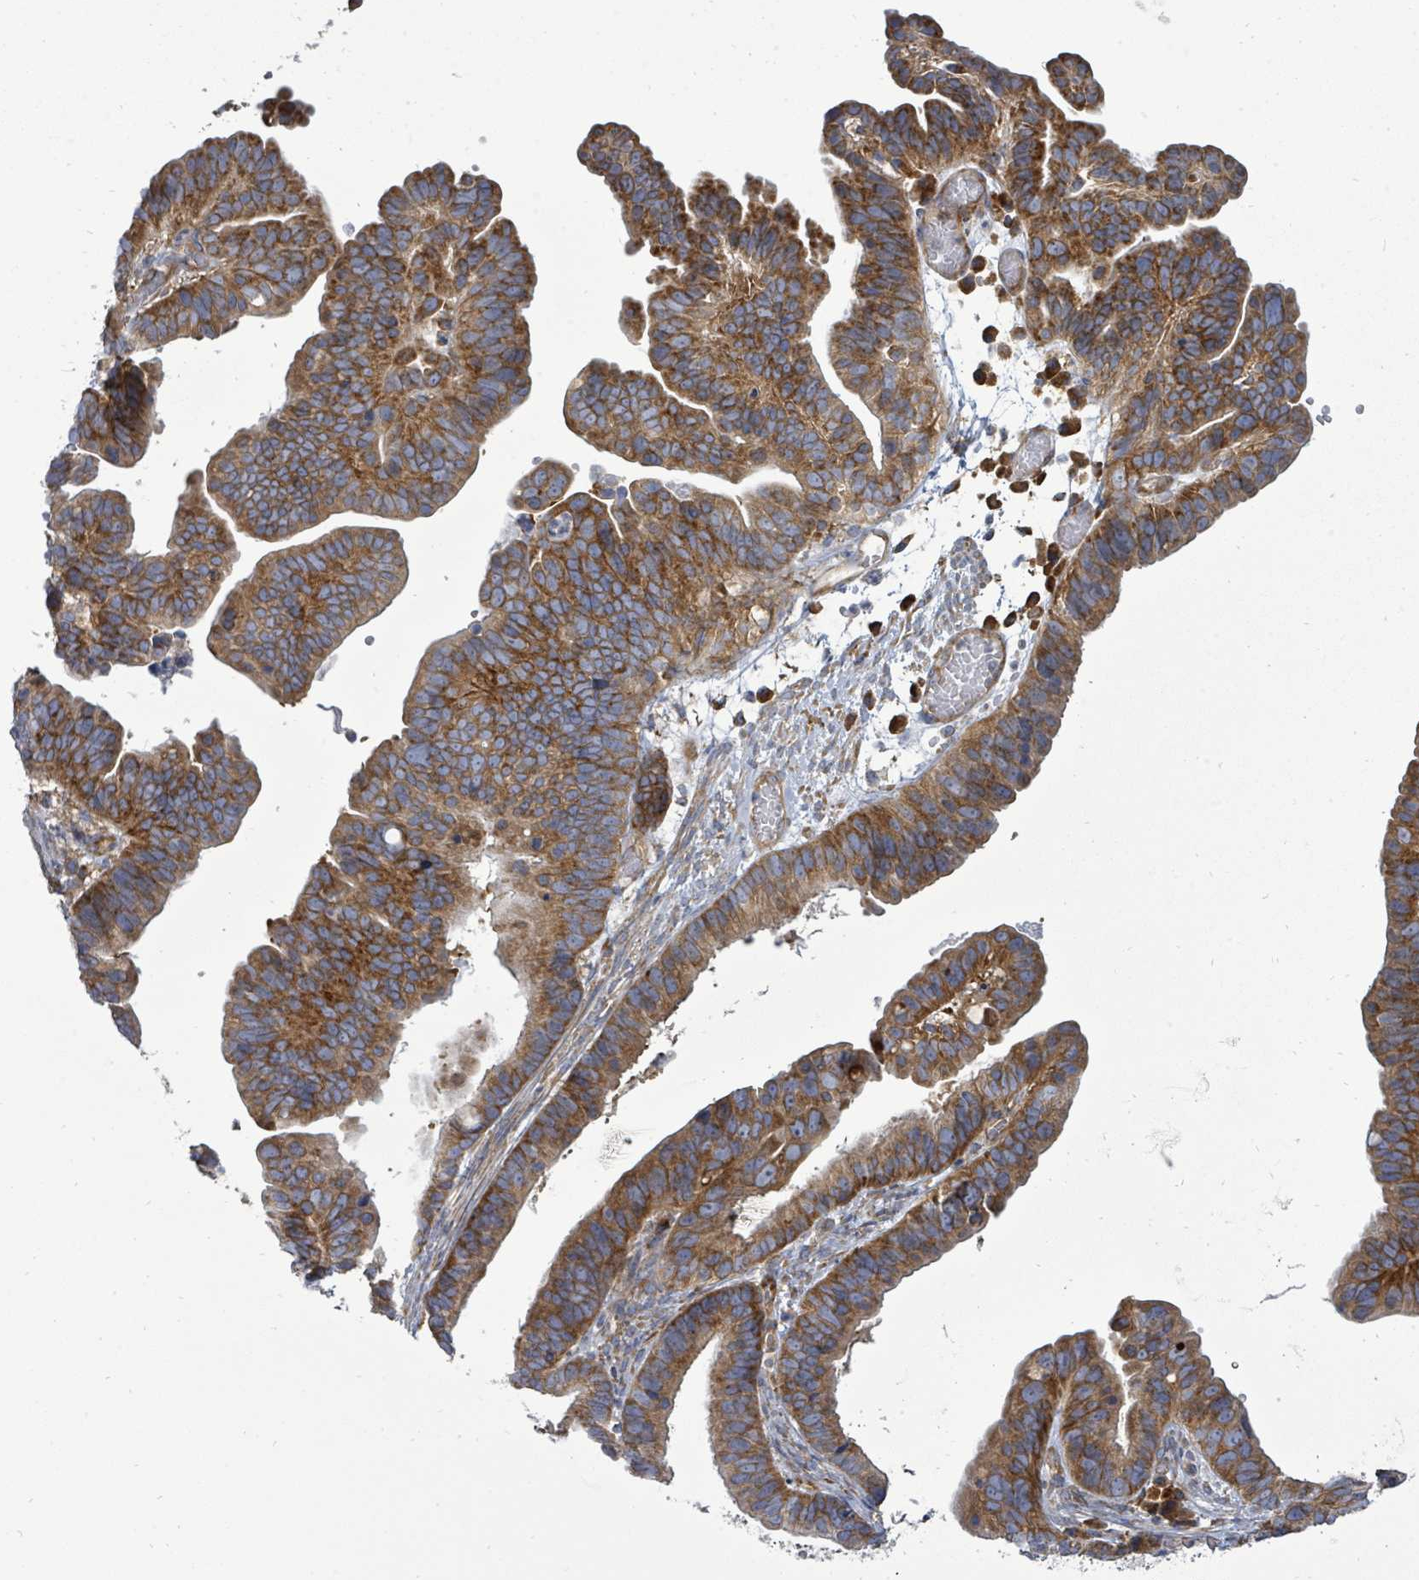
{"staining": {"intensity": "moderate", "quantity": ">75%", "location": "cytoplasmic/membranous"}, "tissue": "ovarian cancer", "cell_type": "Tumor cells", "image_type": "cancer", "snomed": [{"axis": "morphology", "description": "Cystadenocarcinoma, serous, NOS"}, {"axis": "topography", "description": "Ovary"}], "caption": "Immunohistochemical staining of human ovarian cancer exhibits medium levels of moderate cytoplasmic/membranous positivity in approximately >75% of tumor cells.", "gene": "EIF3C", "patient": {"sex": "female", "age": 56}}